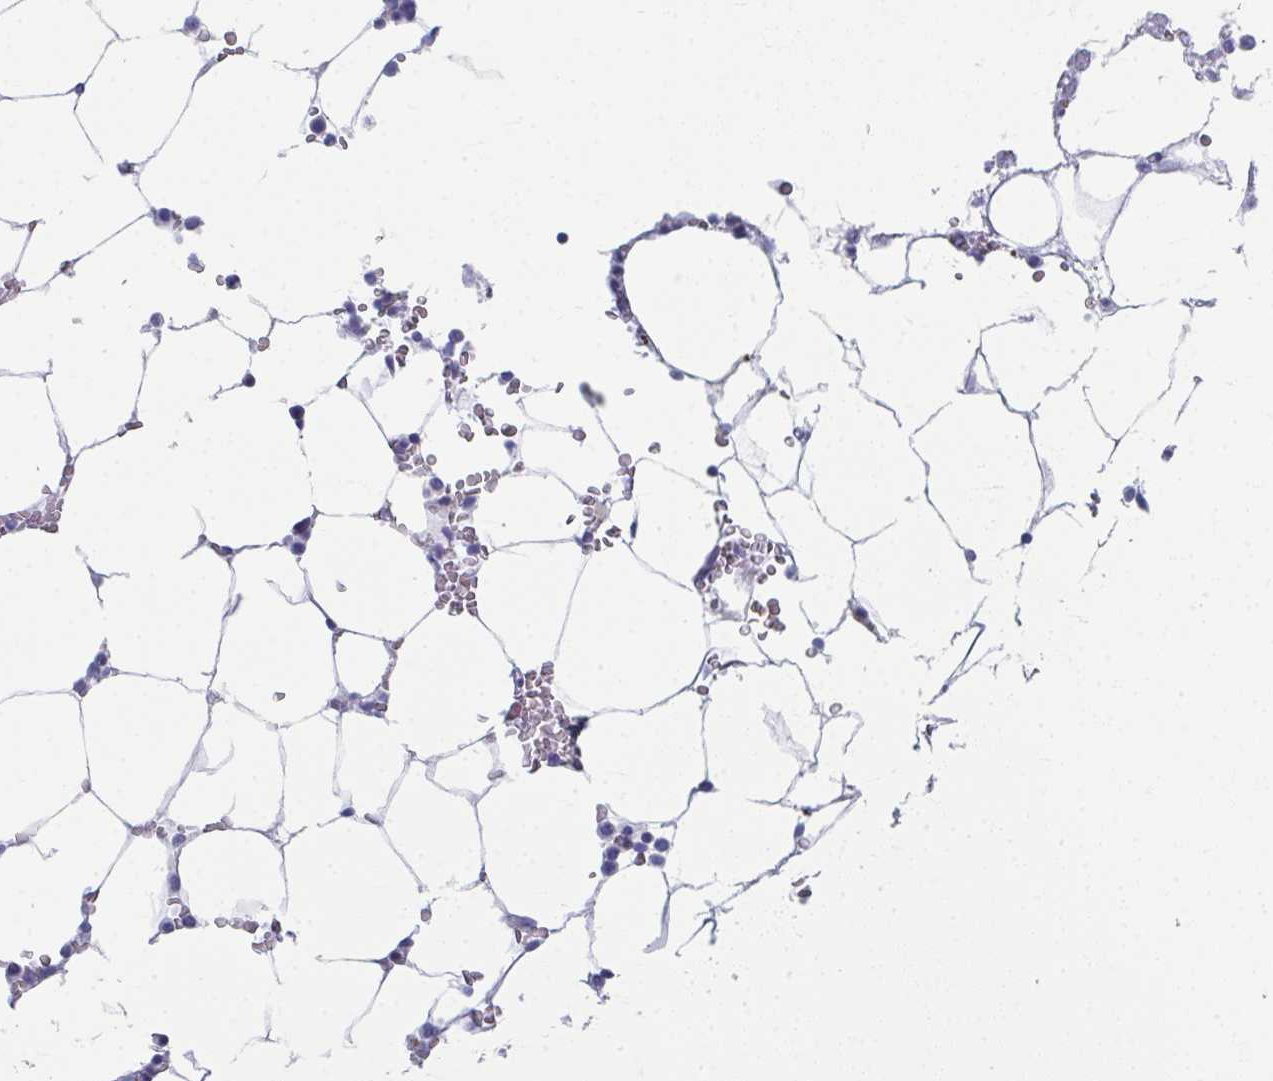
{"staining": {"intensity": "negative", "quantity": "none", "location": "none"}, "tissue": "bone marrow", "cell_type": "Hematopoietic cells", "image_type": "normal", "snomed": [{"axis": "morphology", "description": "Normal tissue, NOS"}, {"axis": "topography", "description": "Bone marrow"}], "caption": "Immunohistochemical staining of unremarkable bone marrow exhibits no significant expression in hematopoietic cells.", "gene": "GHRL", "patient": {"sex": "male", "age": 64}}